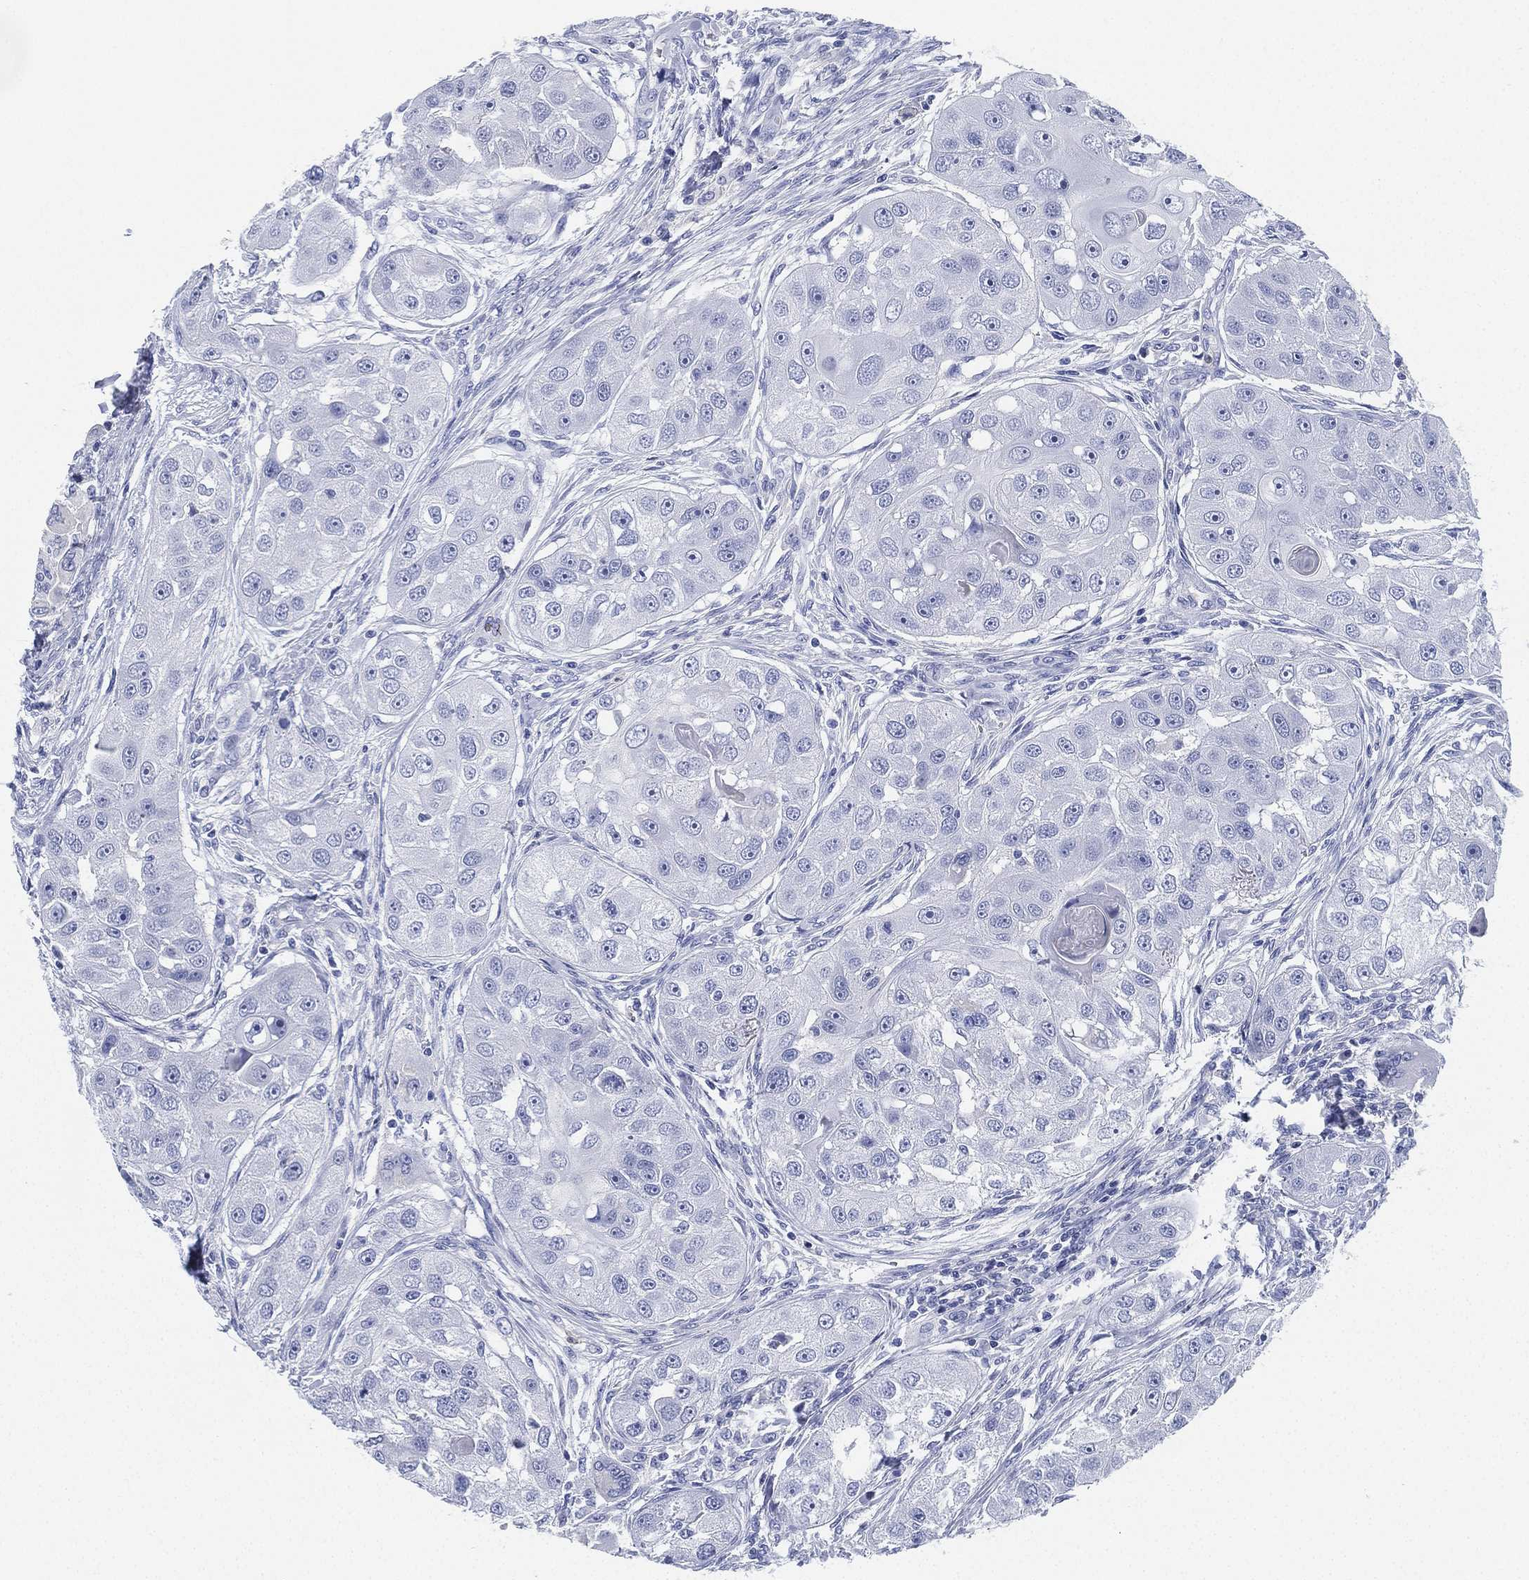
{"staining": {"intensity": "negative", "quantity": "none", "location": "none"}, "tissue": "head and neck cancer", "cell_type": "Tumor cells", "image_type": "cancer", "snomed": [{"axis": "morphology", "description": "Squamous cell carcinoma, NOS"}, {"axis": "topography", "description": "Head-Neck"}], "caption": "A photomicrograph of human squamous cell carcinoma (head and neck) is negative for staining in tumor cells. (Stains: DAB IHC with hematoxylin counter stain, Microscopy: brightfield microscopy at high magnification).", "gene": "DEFB121", "patient": {"sex": "male", "age": 51}}